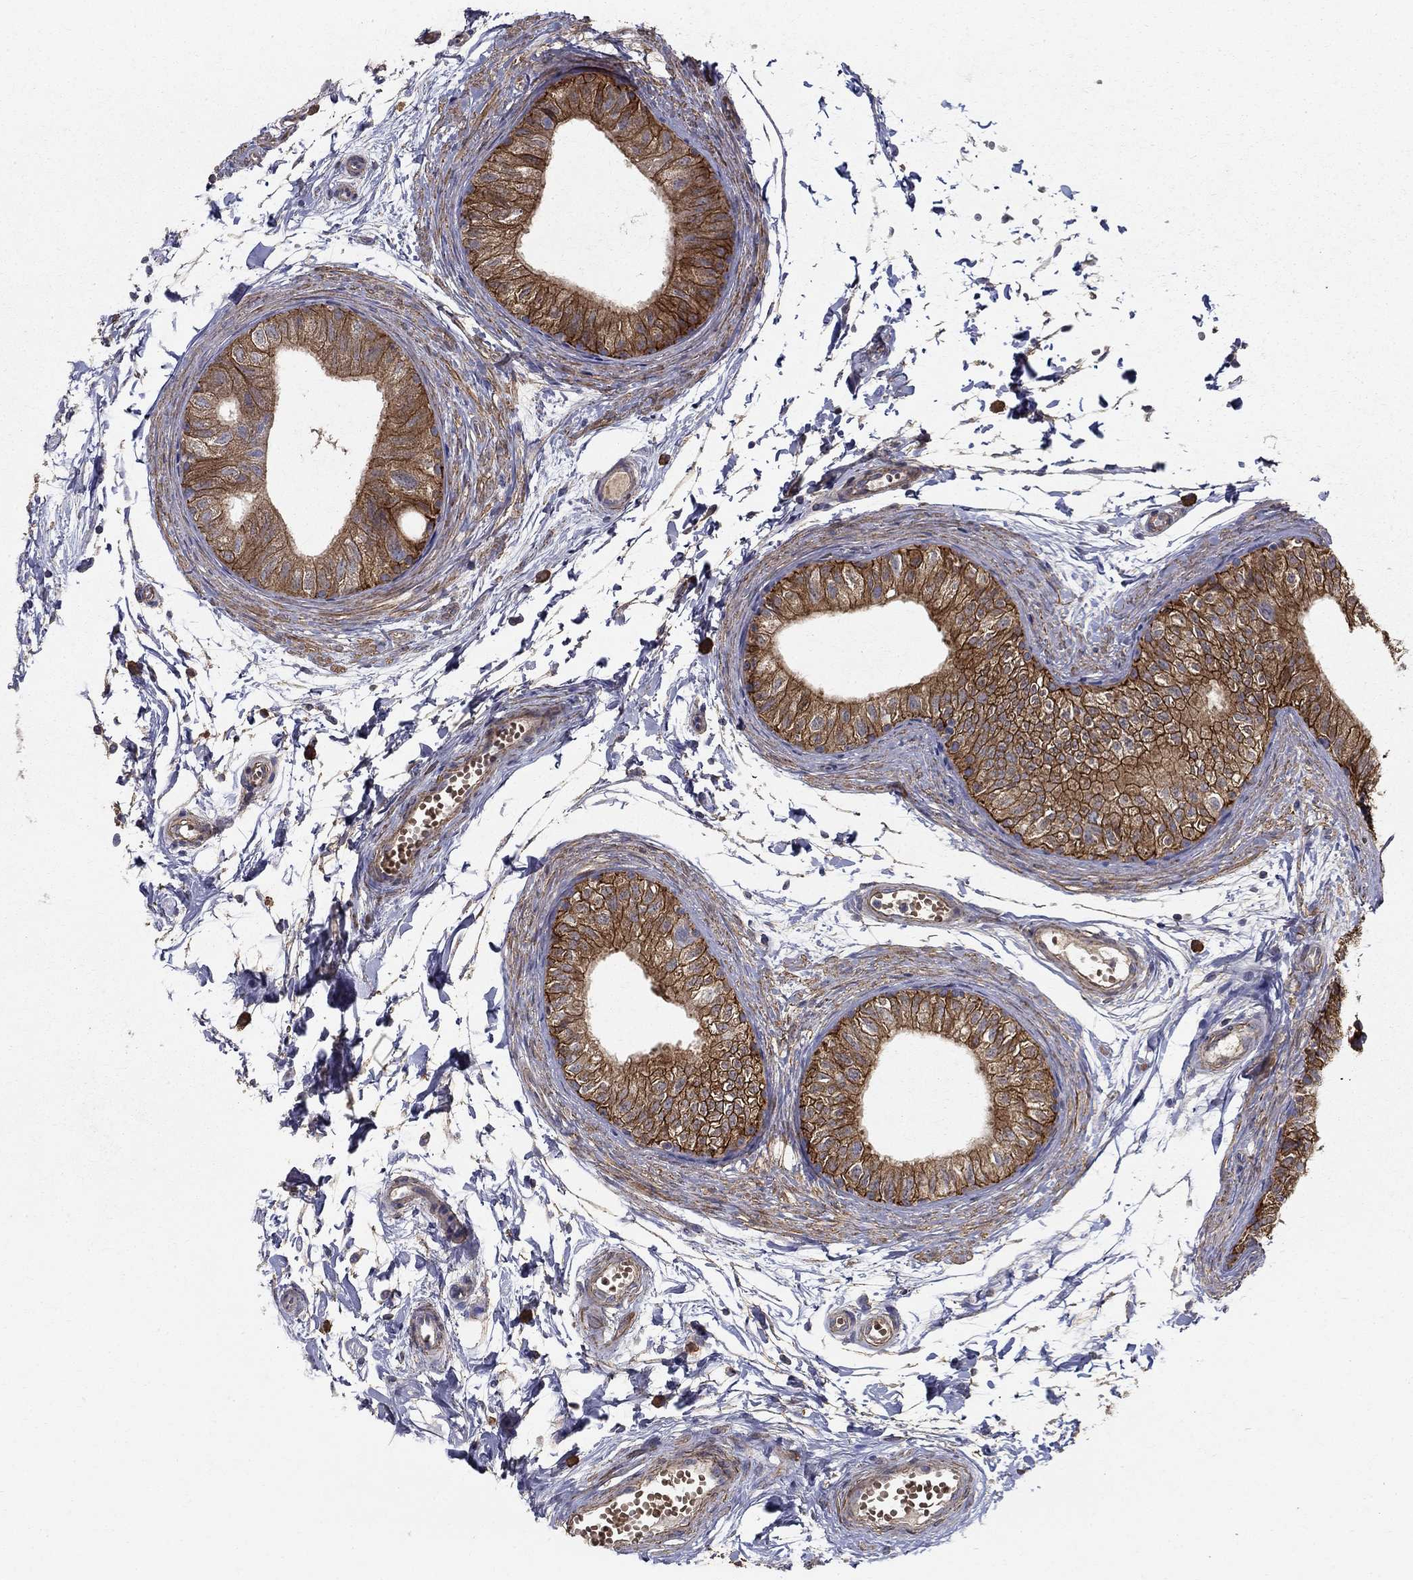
{"staining": {"intensity": "strong", "quantity": ">75%", "location": "cytoplasmic/membranous"}, "tissue": "epididymis", "cell_type": "Glandular cells", "image_type": "normal", "snomed": [{"axis": "morphology", "description": "Normal tissue, NOS"}, {"axis": "topography", "description": "Epididymis"}], "caption": "Protein positivity by IHC exhibits strong cytoplasmic/membranous positivity in about >75% of glandular cells in unremarkable epididymis.", "gene": "MPP2", "patient": {"sex": "male", "age": 22}}